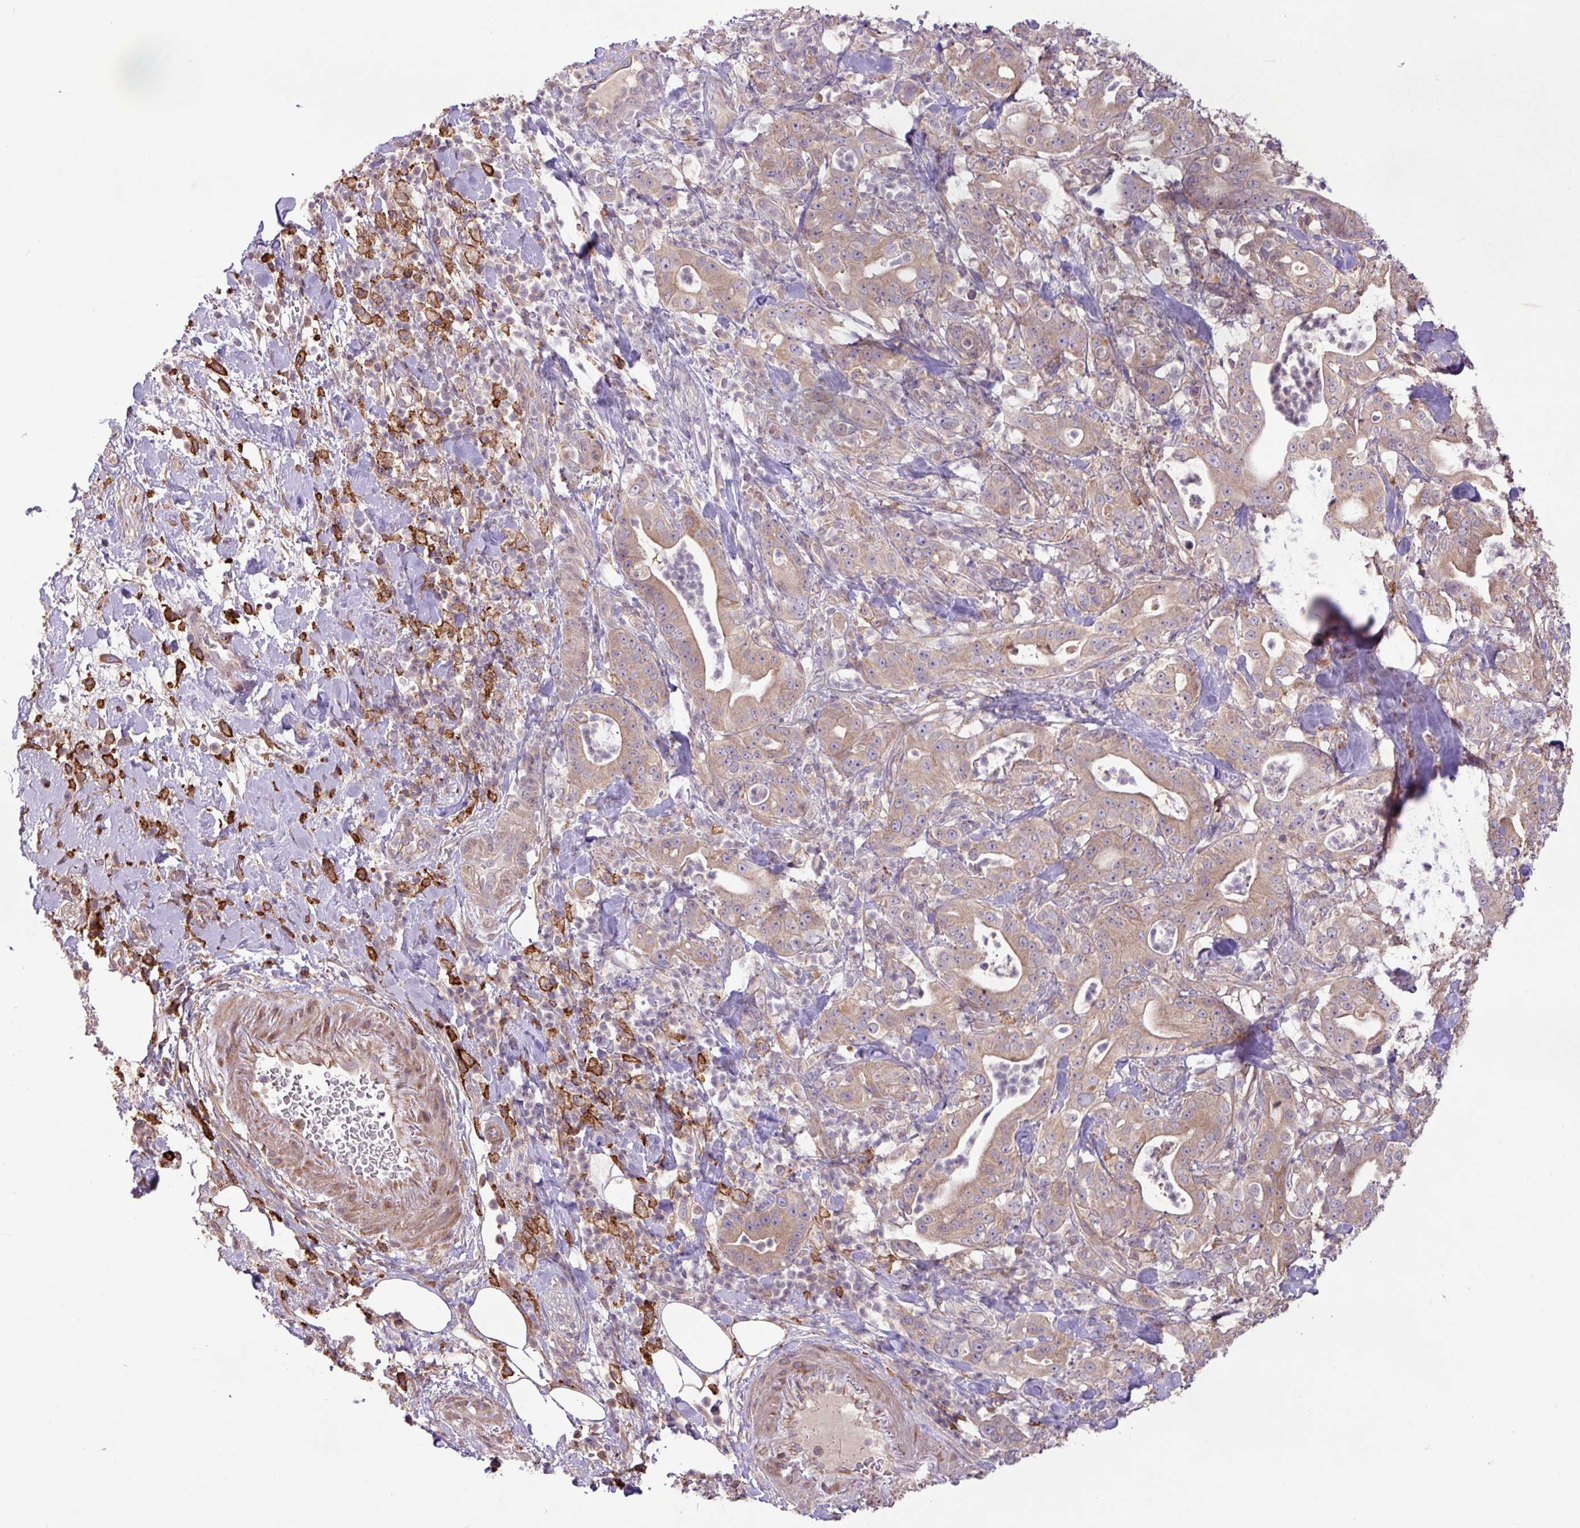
{"staining": {"intensity": "moderate", "quantity": ">75%", "location": "cytoplasmic/membranous"}, "tissue": "pancreatic cancer", "cell_type": "Tumor cells", "image_type": "cancer", "snomed": [{"axis": "morphology", "description": "Adenocarcinoma, NOS"}, {"axis": "topography", "description": "Pancreas"}], "caption": "A histopathology image showing moderate cytoplasmic/membranous staining in about >75% of tumor cells in adenocarcinoma (pancreatic), as visualized by brown immunohistochemical staining.", "gene": "ARHGEF25", "patient": {"sex": "male", "age": 71}}